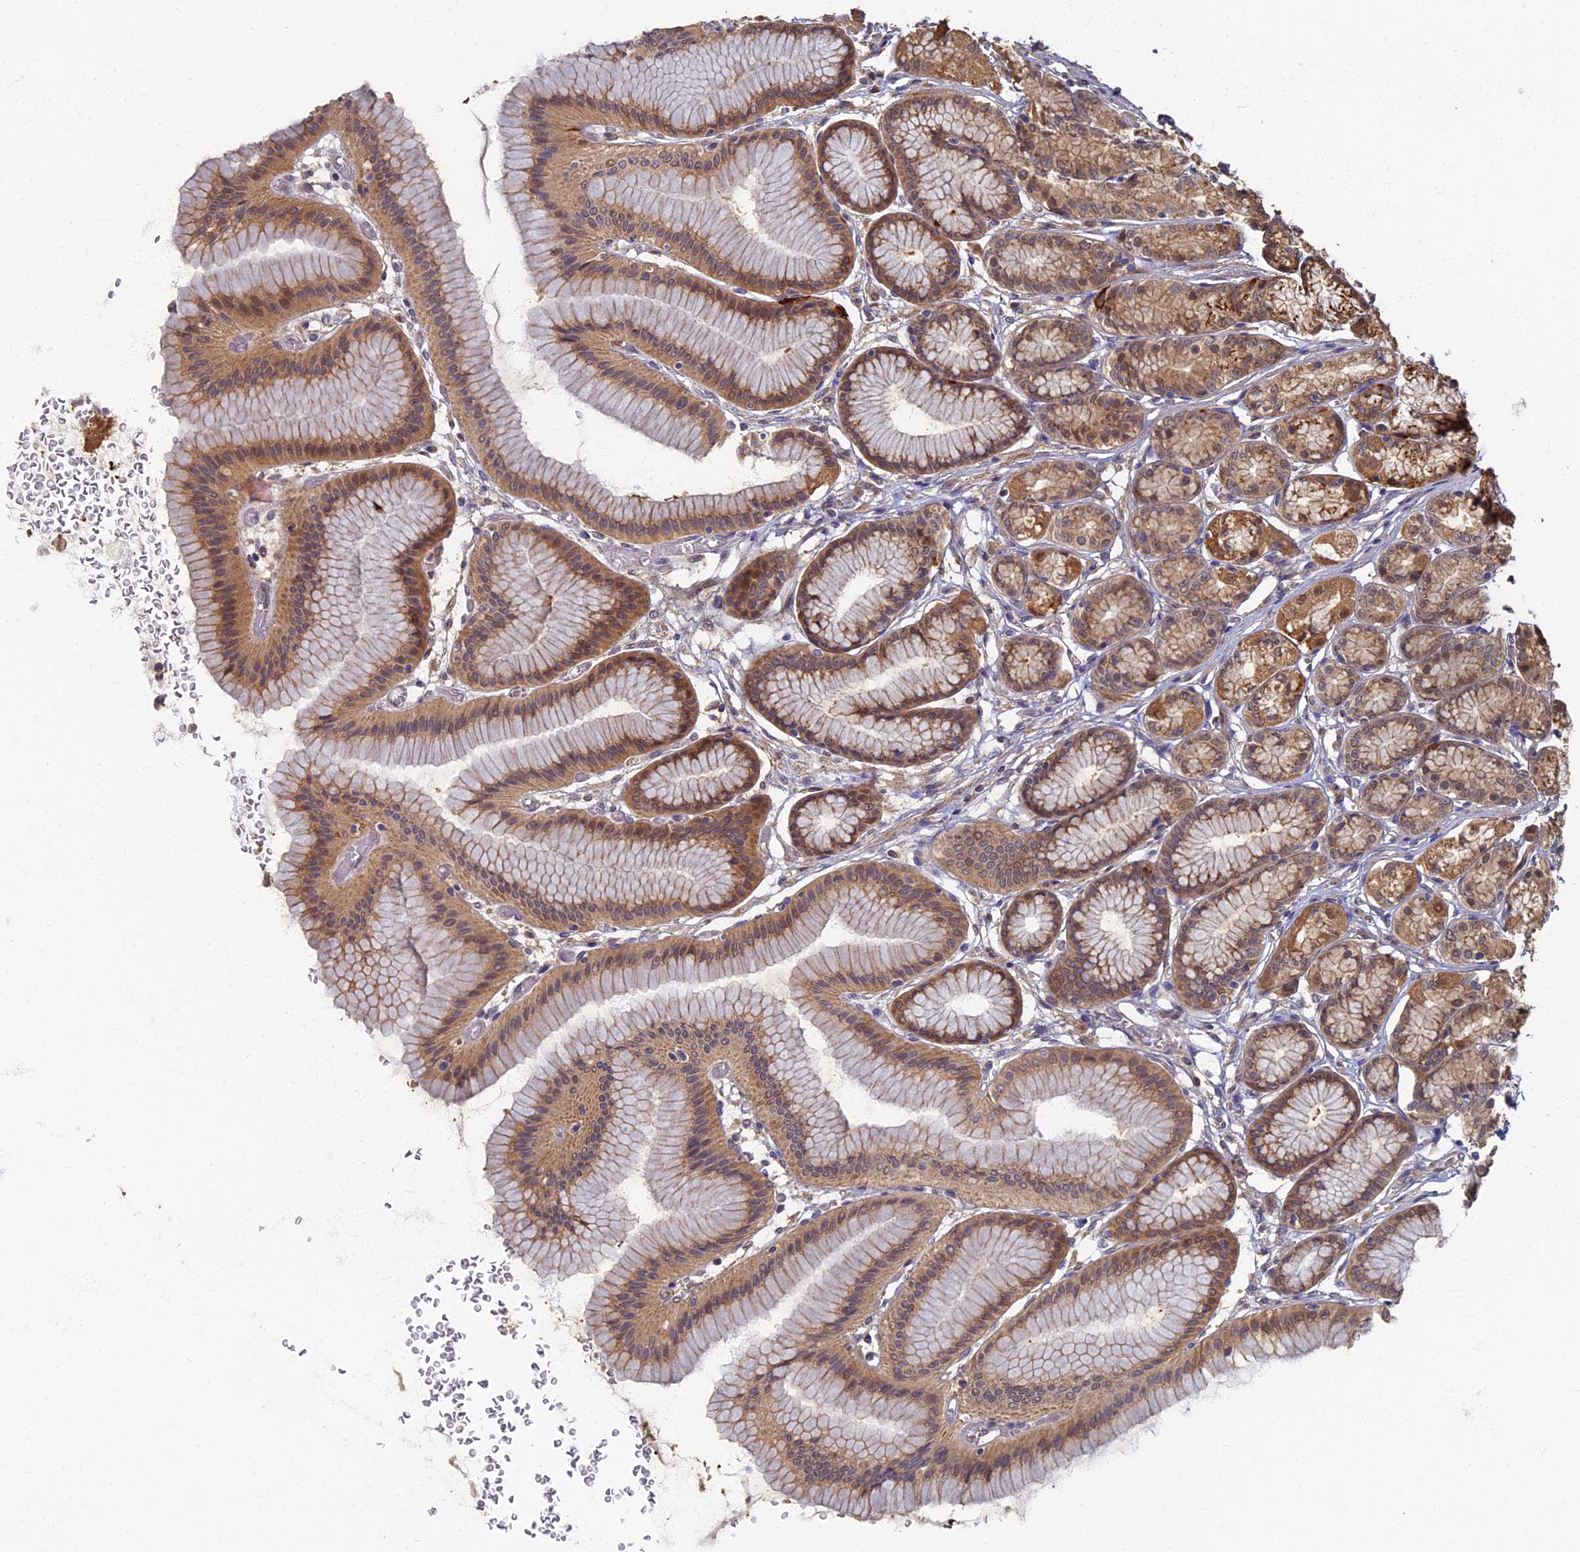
{"staining": {"intensity": "moderate", "quantity": ">75%", "location": "cytoplasmic/membranous,nuclear"}, "tissue": "stomach", "cell_type": "Glandular cells", "image_type": "normal", "snomed": [{"axis": "morphology", "description": "Normal tissue, NOS"}, {"axis": "morphology", "description": "Adenocarcinoma, NOS"}, {"axis": "morphology", "description": "Adenocarcinoma, High grade"}, {"axis": "topography", "description": "Stomach, upper"}, {"axis": "topography", "description": "Stomach"}], "caption": "Immunohistochemistry image of normal stomach: human stomach stained using immunohistochemistry exhibits medium levels of moderate protein expression localized specifically in the cytoplasmic/membranous,nuclear of glandular cells, appearing as a cytoplasmic/membranous,nuclear brown color.", "gene": "RSPH3", "patient": {"sex": "female", "age": 65}}